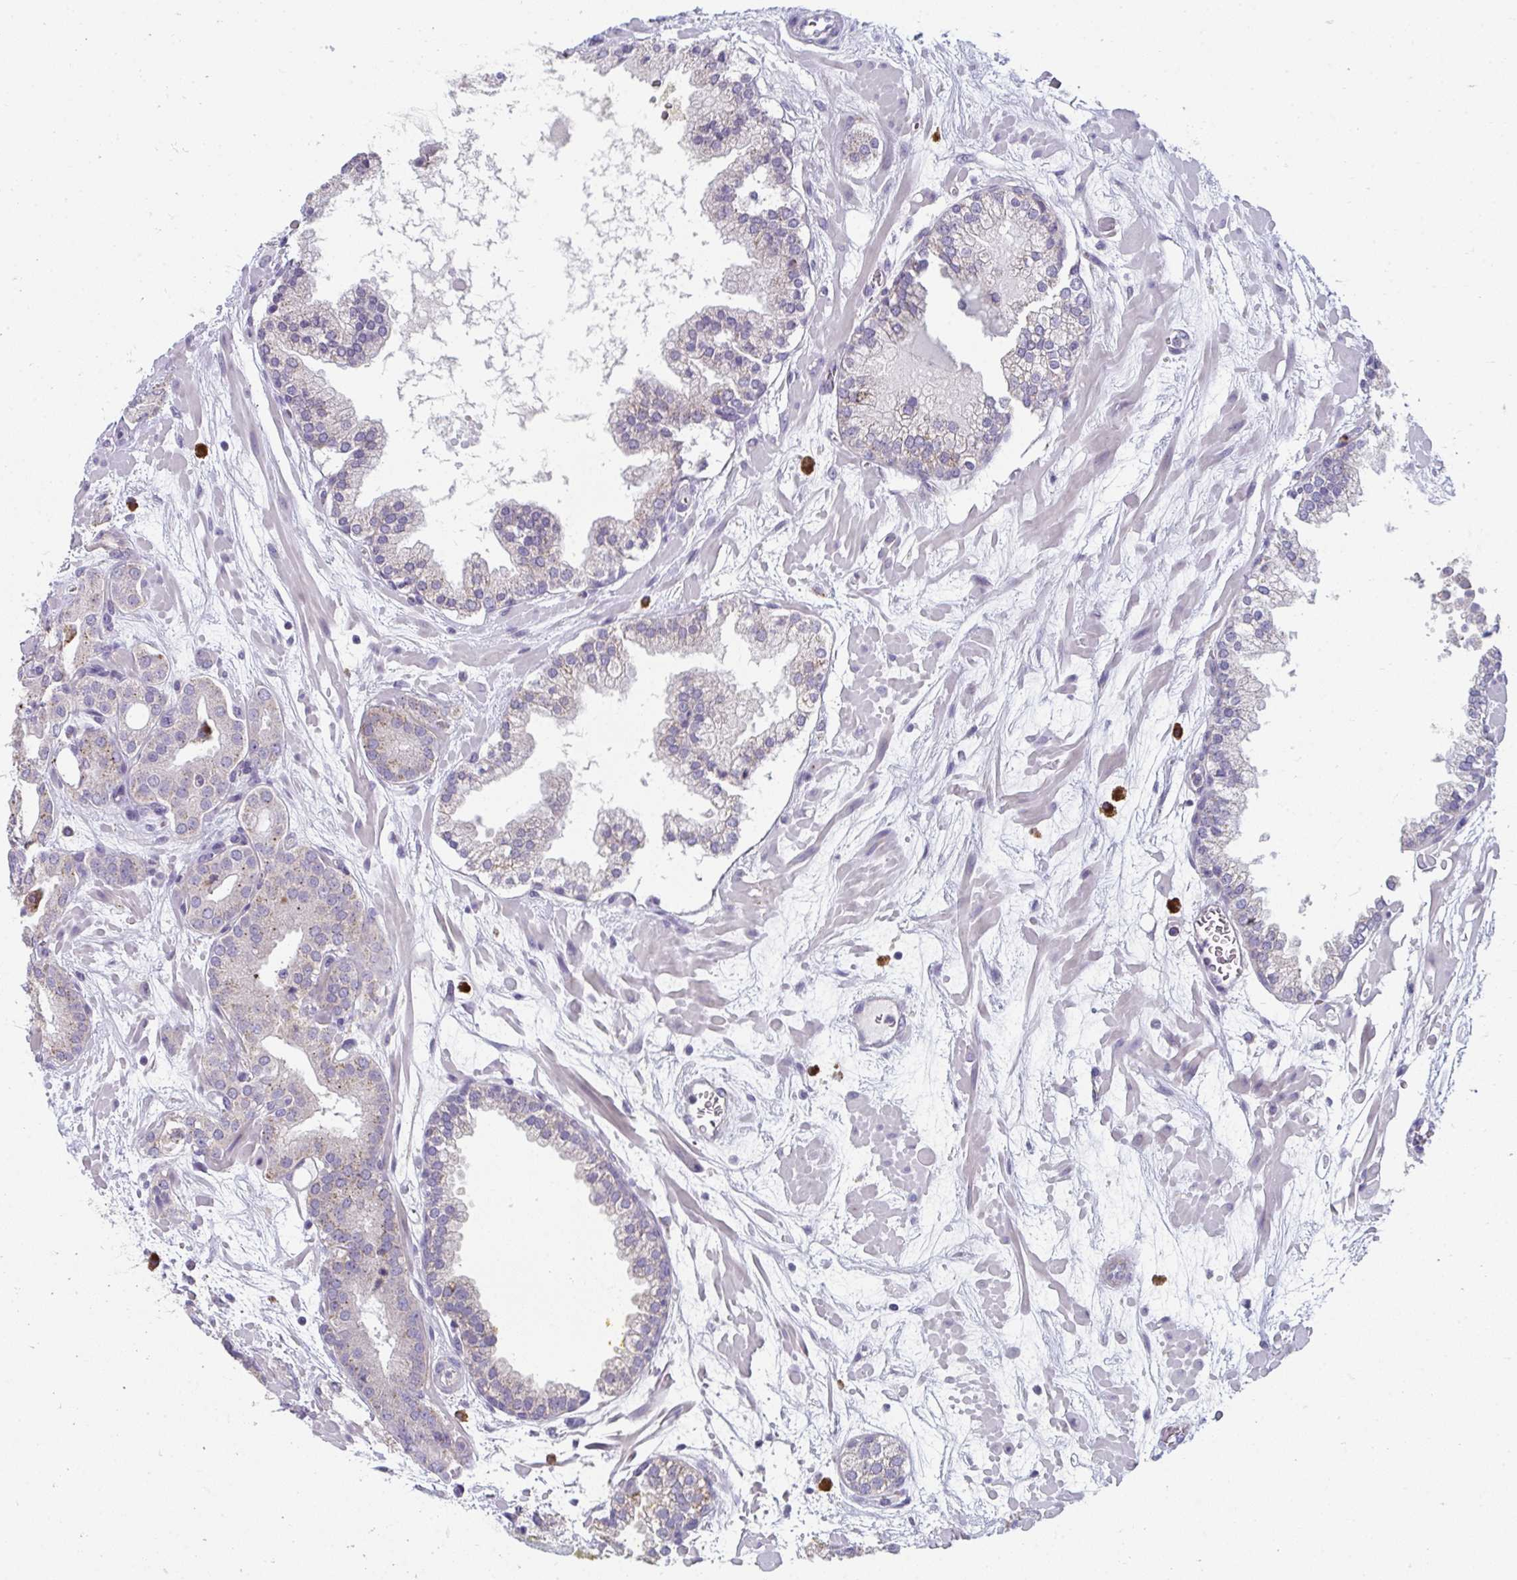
{"staining": {"intensity": "weak", "quantity": "<25%", "location": "cytoplasmic/membranous"}, "tissue": "prostate cancer", "cell_type": "Tumor cells", "image_type": "cancer", "snomed": [{"axis": "morphology", "description": "Adenocarcinoma, High grade"}, {"axis": "topography", "description": "Prostate"}], "caption": "Immunohistochemistry (IHC) photomicrograph of neoplastic tissue: human prostate cancer stained with DAB reveals no significant protein staining in tumor cells. The staining is performed using DAB (3,3'-diaminobenzidine) brown chromogen with nuclei counter-stained in using hematoxylin.", "gene": "EIF1AD", "patient": {"sex": "male", "age": 66}}